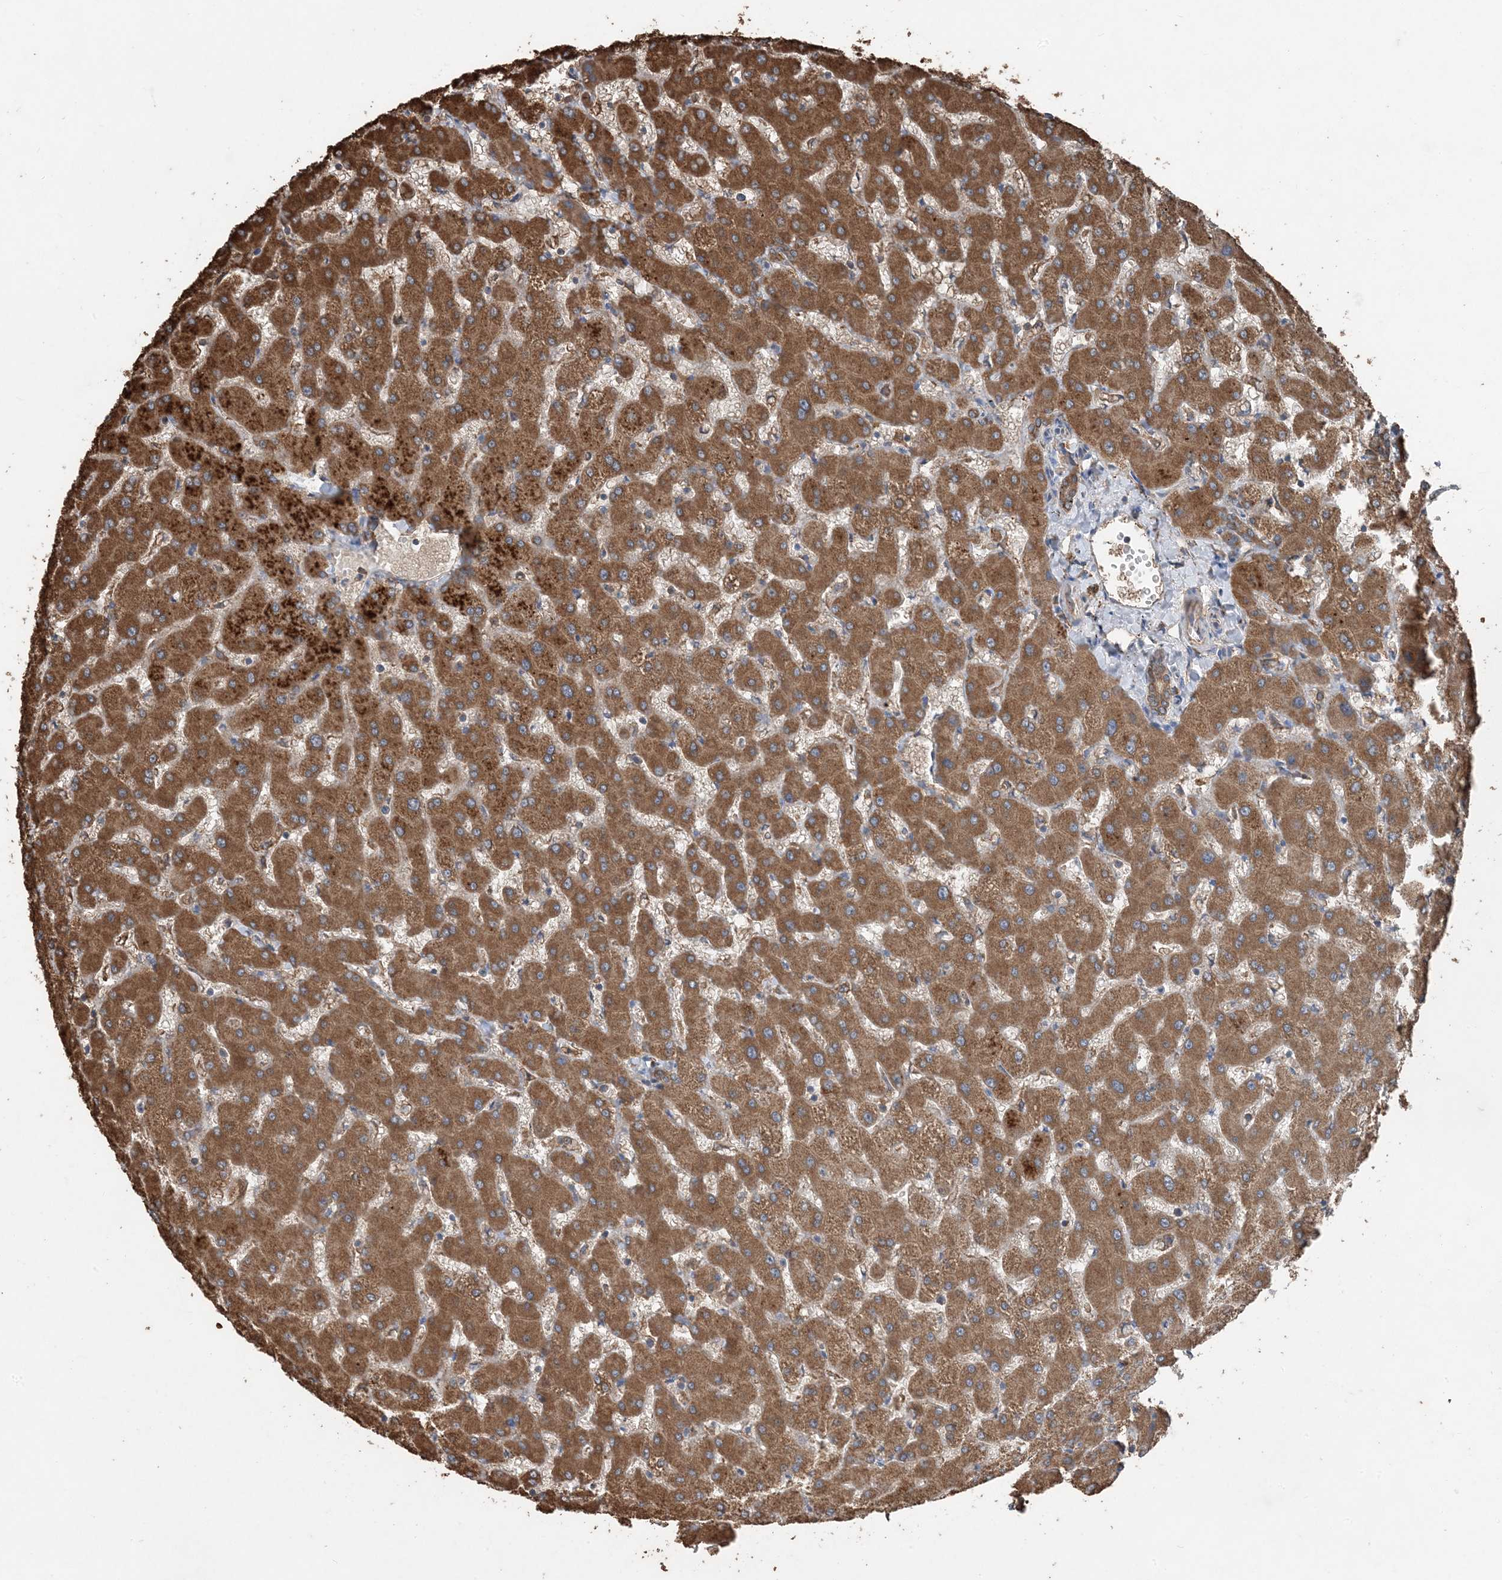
{"staining": {"intensity": "moderate", "quantity": ">75%", "location": "cytoplasmic/membranous"}, "tissue": "liver", "cell_type": "Cholangiocytes", "image_type": "normal", "snomed": [{"axis": "morphology", "description": "Normal tissue, NOS"}, {"axis": "topography", "description": "Liver"}], "caption": "DAB immunohistochemical staining of benign human liver demonstrates moderate cytoplasmic/membranous protein expression in about >75% of cholangiocytes. (DAB IHC with brightfield microscopy, high magnification).", "gene": "PDIA6", "patient": {"sex": "female", "age": 63}}